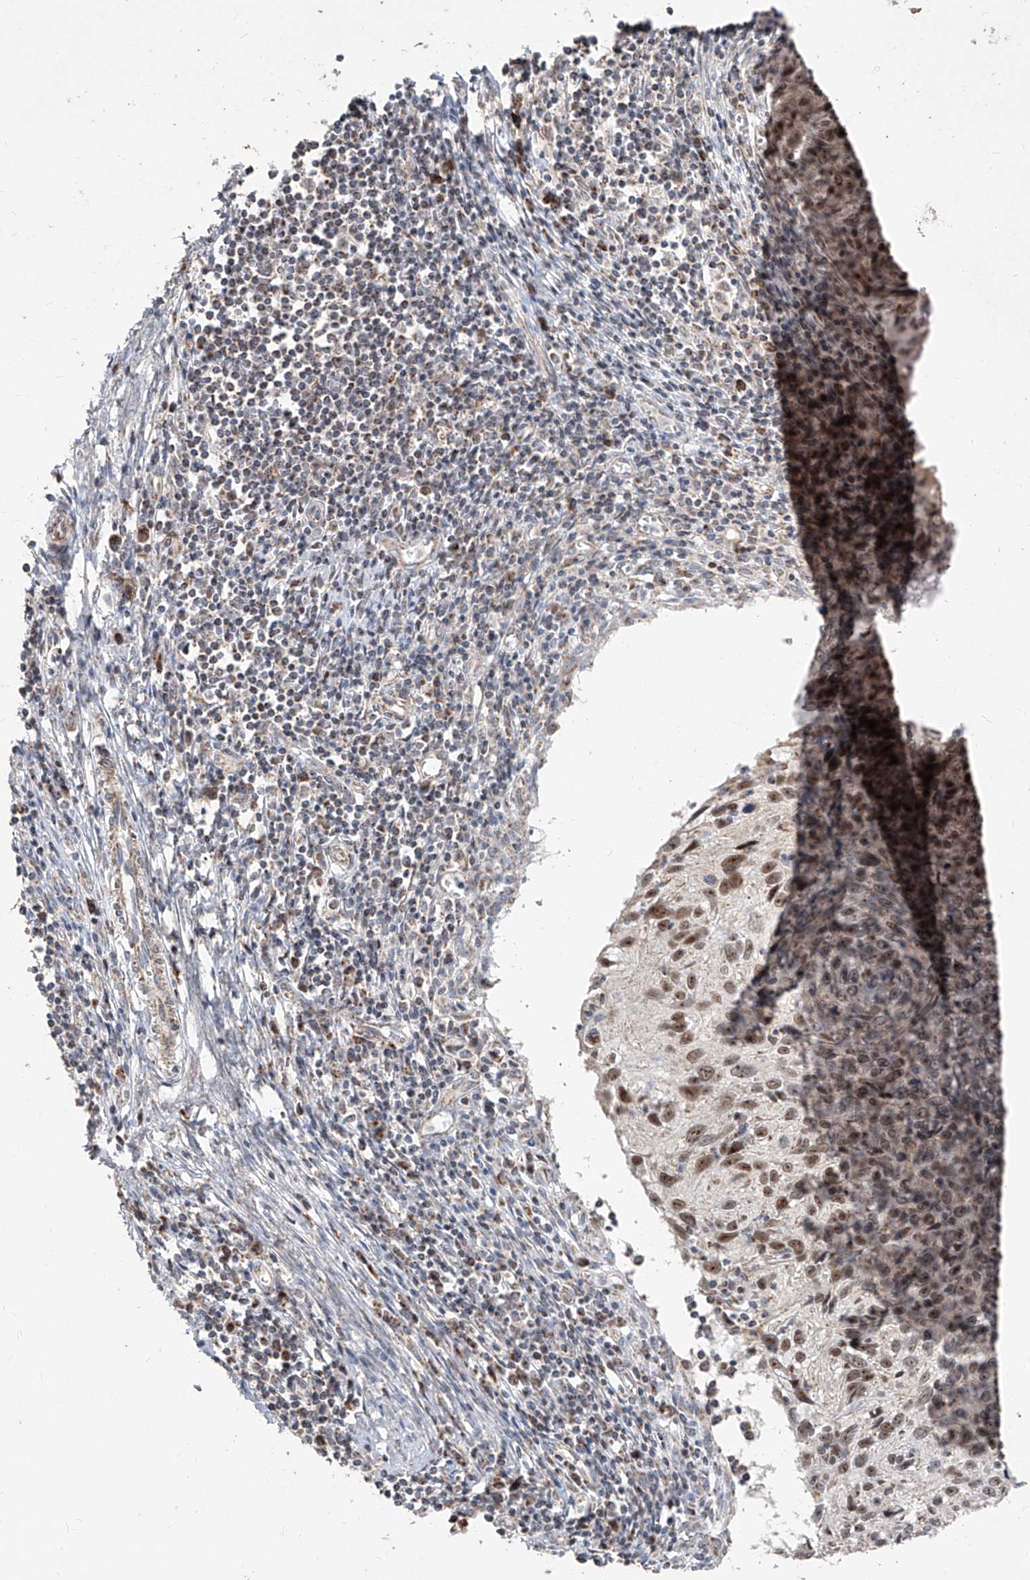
{"staining": {"intensity": "moderate", "quantity": "<25%", "location": "nuclear"}, "tissue": "cervical cancer", "cell_type": "Tumor cells", "image_type": "cancer", "snomed": [{"axis": "morphology", "description": "Squamous cell carcinoma, NOS"}, {"axis": "topography", "description": "Cervix"}], "caption": "Protein expression by immunohistochemistry (IHC) displays moderate nuclear positivity in about <25% of tumor cells in cervical squamous cell carcinoma.", "gene": "NDUFB3", "patient": {"sex": "female", "age": 51}}